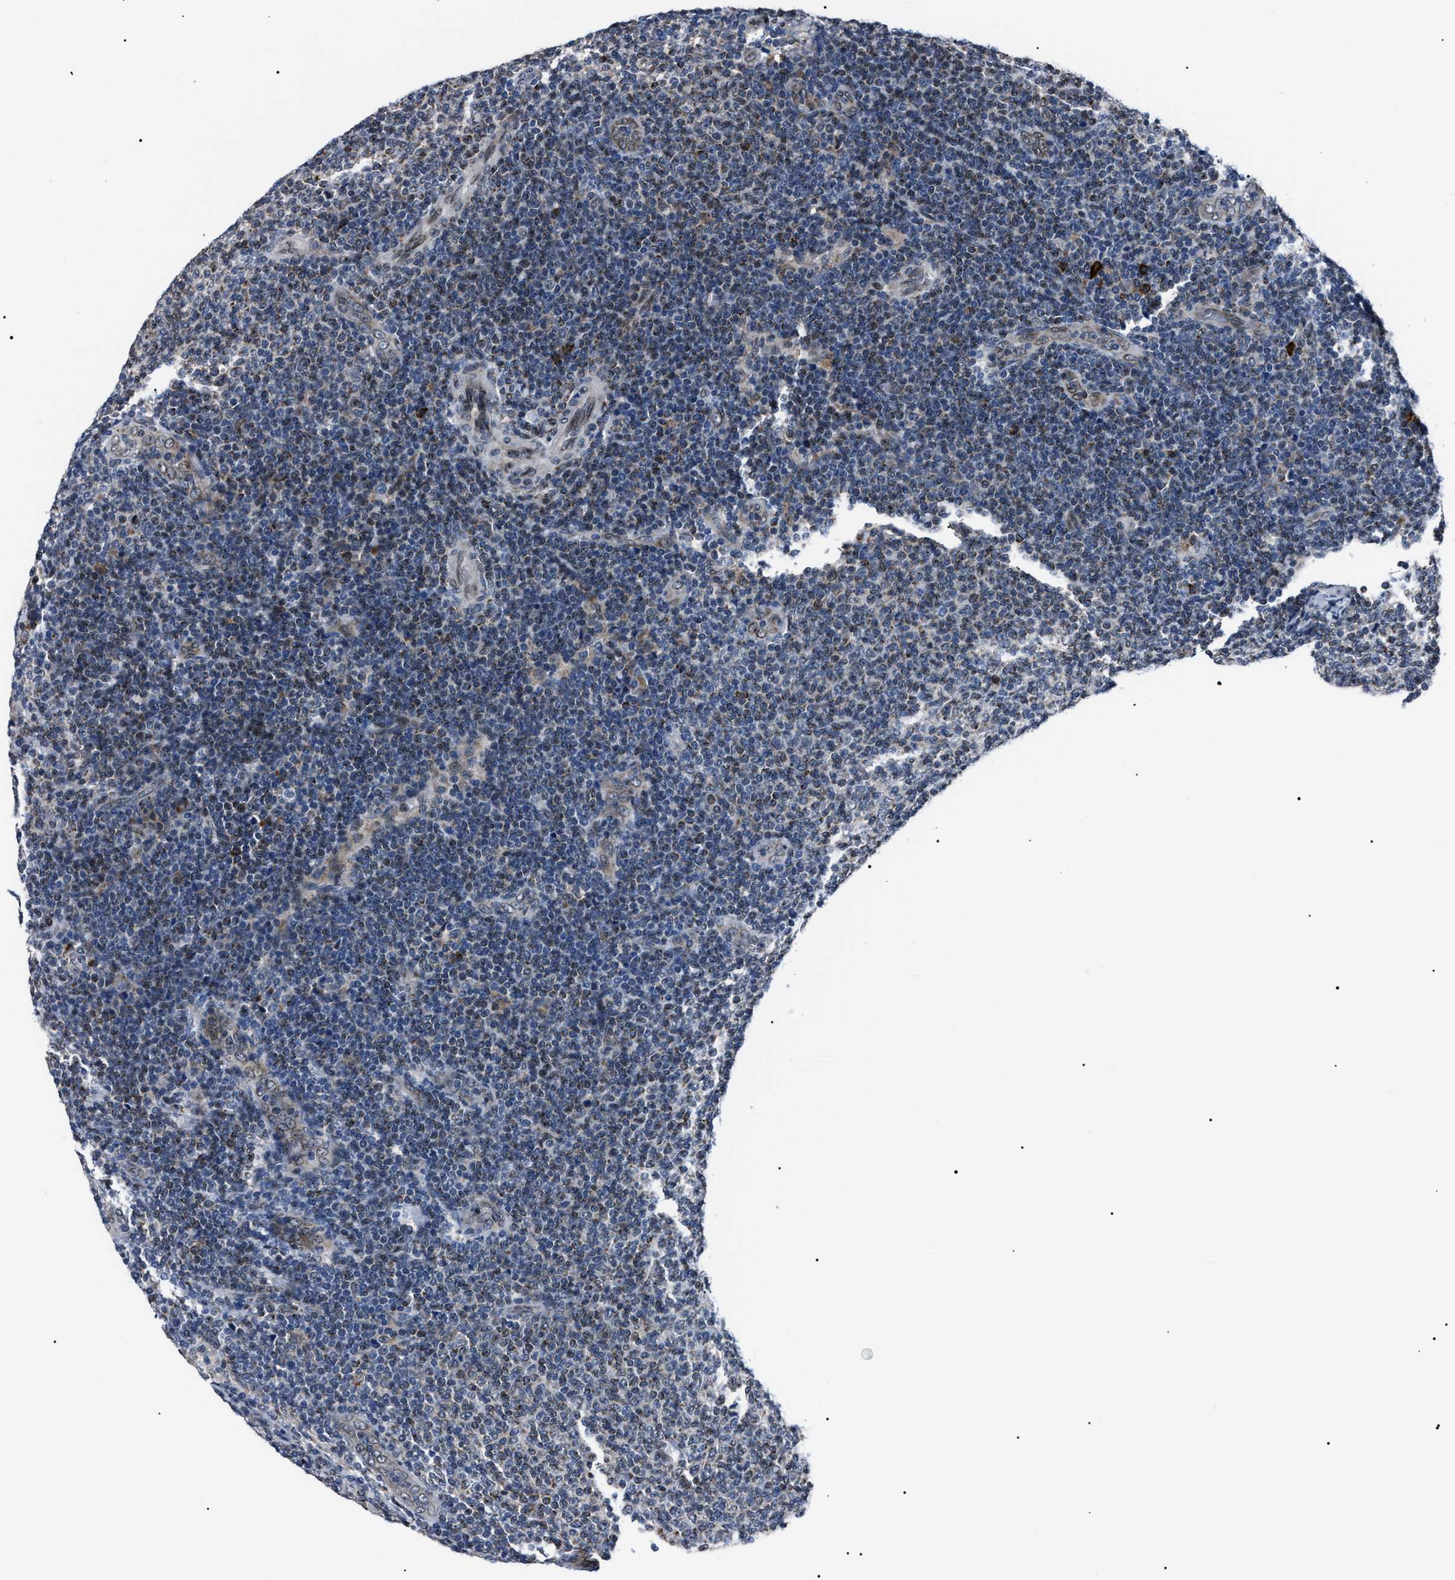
{"staining": {"intensity": "weak", "quantity": "<25%", "location": "cytoplasmic/membranous"}, "tissue": "lymphoma", "cell_type": "Tumor cells", "image_type": "cancer", "snomed": [{"axis": "morphology", "description": "Malignant lymphoma, non-Hodgkin's type, Low grade"}, {"axis": "topography", "description": "Lymph node"}], "caption": "Low-grade malignant lymphoma, non-Hodgkin's type was stained to show a protein in brown. There is no significant expression in tumor cells. (Stains: DAB (3,3'-diaminobenzidine) immunohistochemistry with hematoxylin counter stain, Microscopy: brightfield microscopy at high magnification).", "gene": "LRRC14", "patient": {"sex": "male", "age": 66}}